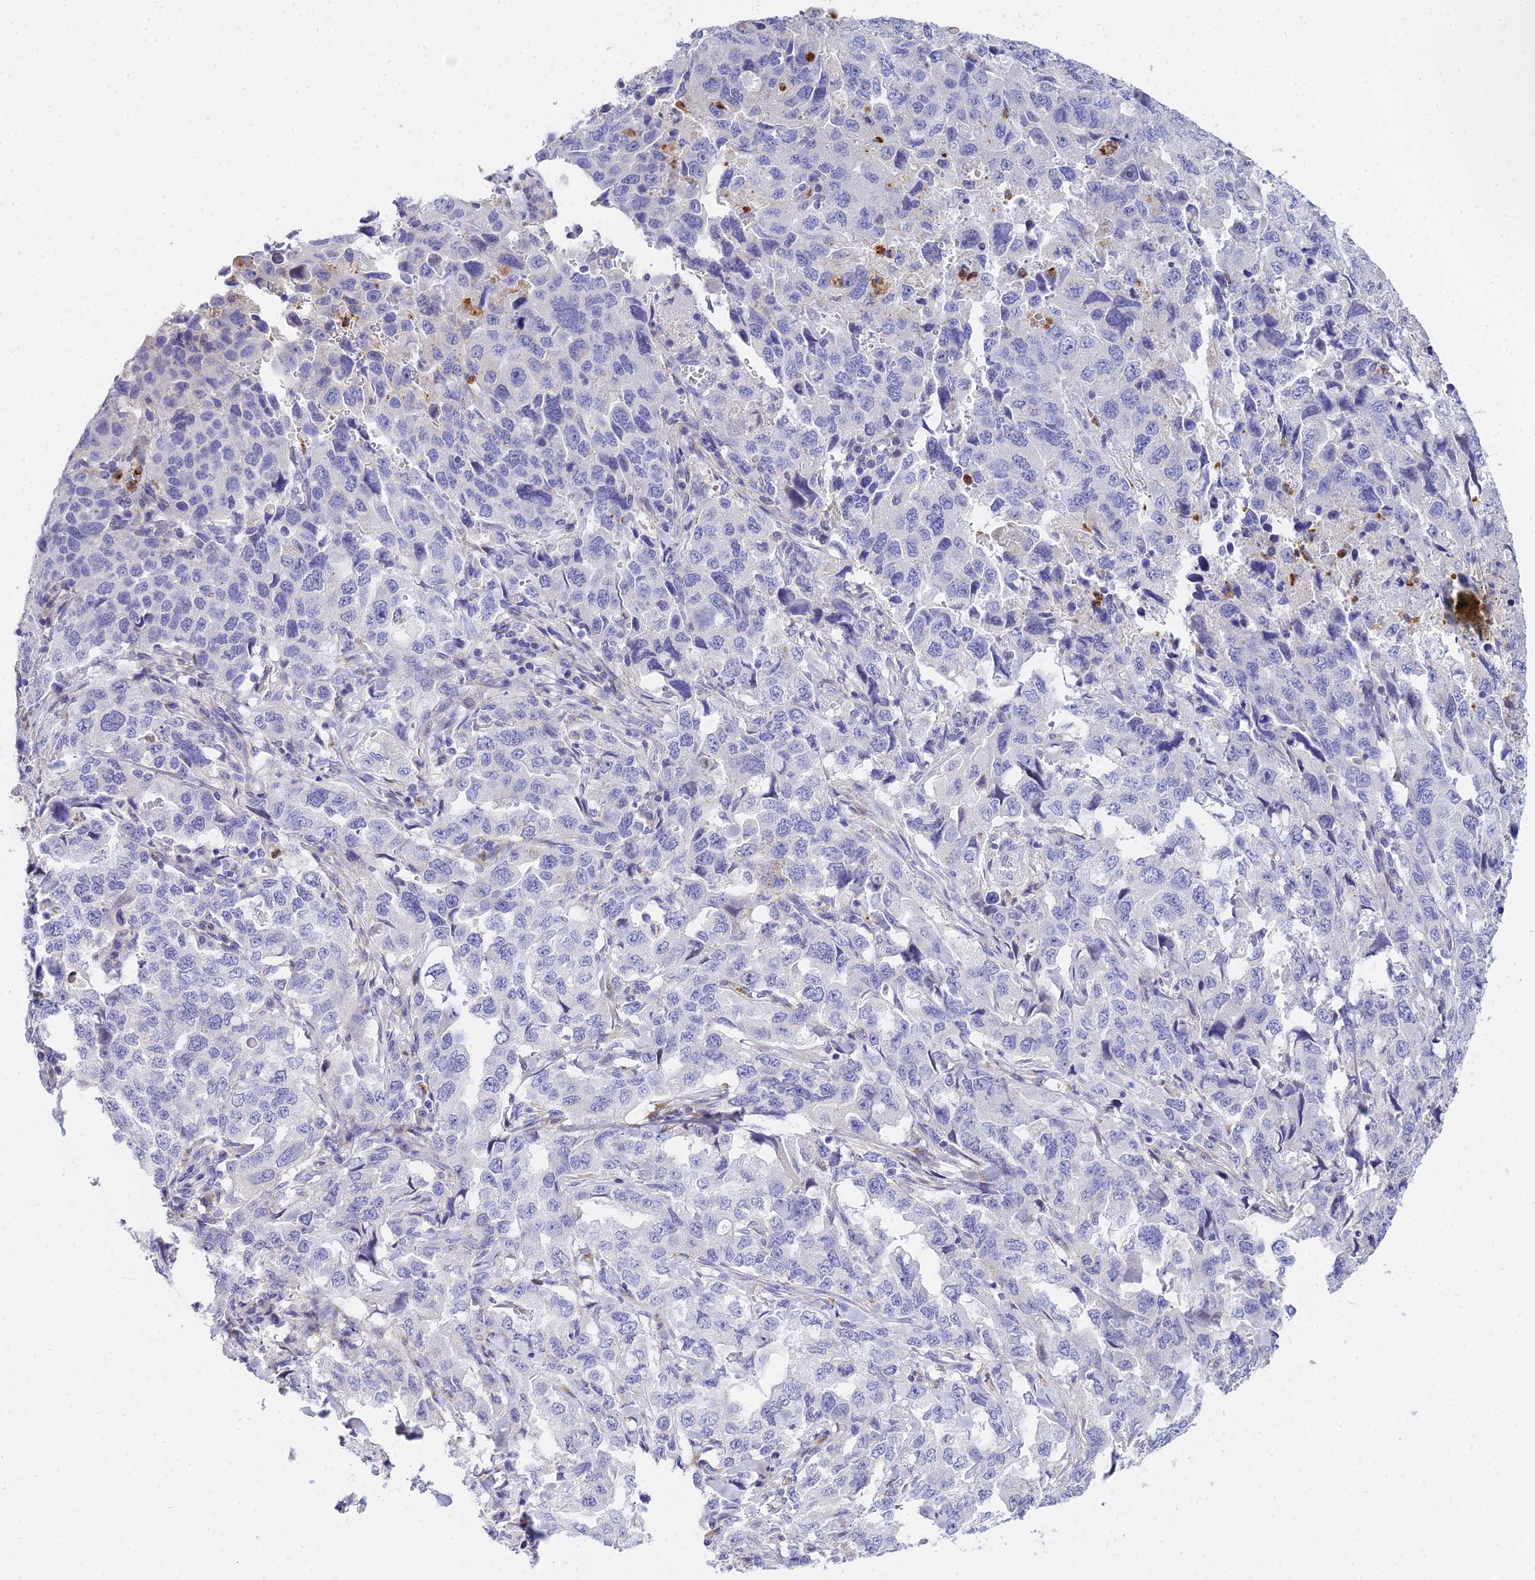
{"staining": {"intensity": "negative", "quantity": "none", "location": "none"}, "tissue": "lung cancer", "cell_type": "Tumor cells", "image_type": "cancer", "snomed": [{"axis": "morphology", "description": "Adenocarcinoma, NOS"}, {"axis": "topography", "description": "Lung"}], "caption": "Immunohistochemical staining of human lung cancer reveals no significant expression in tumor cells.", "gene": "VWC2L", "patient": {"sex": "female", "age": 51}}